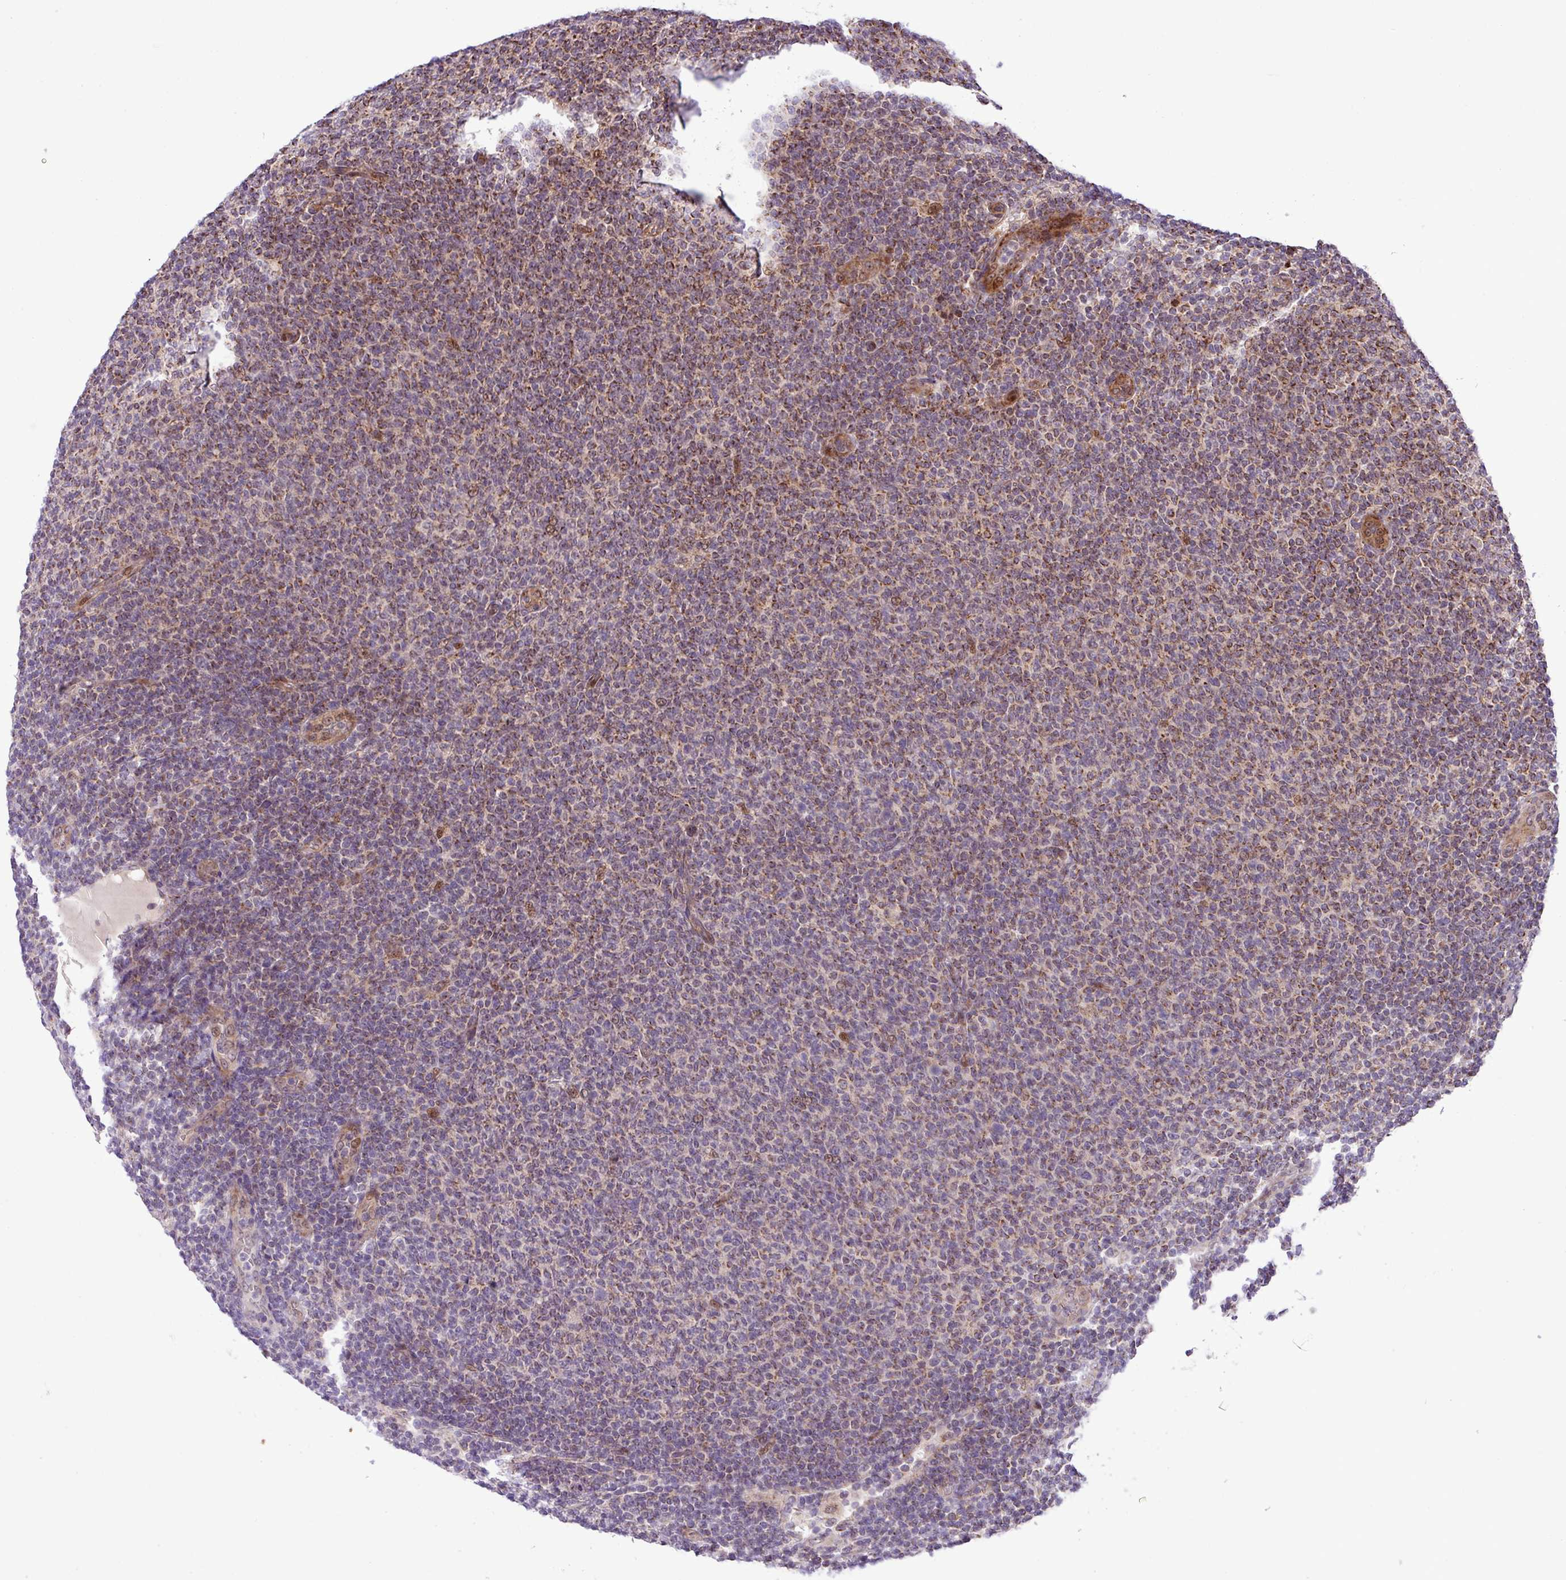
{"staining": {"intensity": "moderate", "quantity": ">75%", "location": "cytoplasmic/membranous"}, "tissue": "lymphoma", "cell_type": "Tumor cells", "image_type": "cancer", "snomed": [{"axis": "morphology", "description": "Malignant lymphoma, non-Hodgkin's type, Low grade"}, {"axis": "topography", "description": "Lymph node"}], "caption": "Brown immunohistochemical staining in malignant lymphoma, non-Hodgkin's type (low-grade) reveals moderate cytoplasmic/membranous staining in about >75% of tumor cells.", "gene": "B3GNT9", "patient": {"sex": "male", "age": 66}}